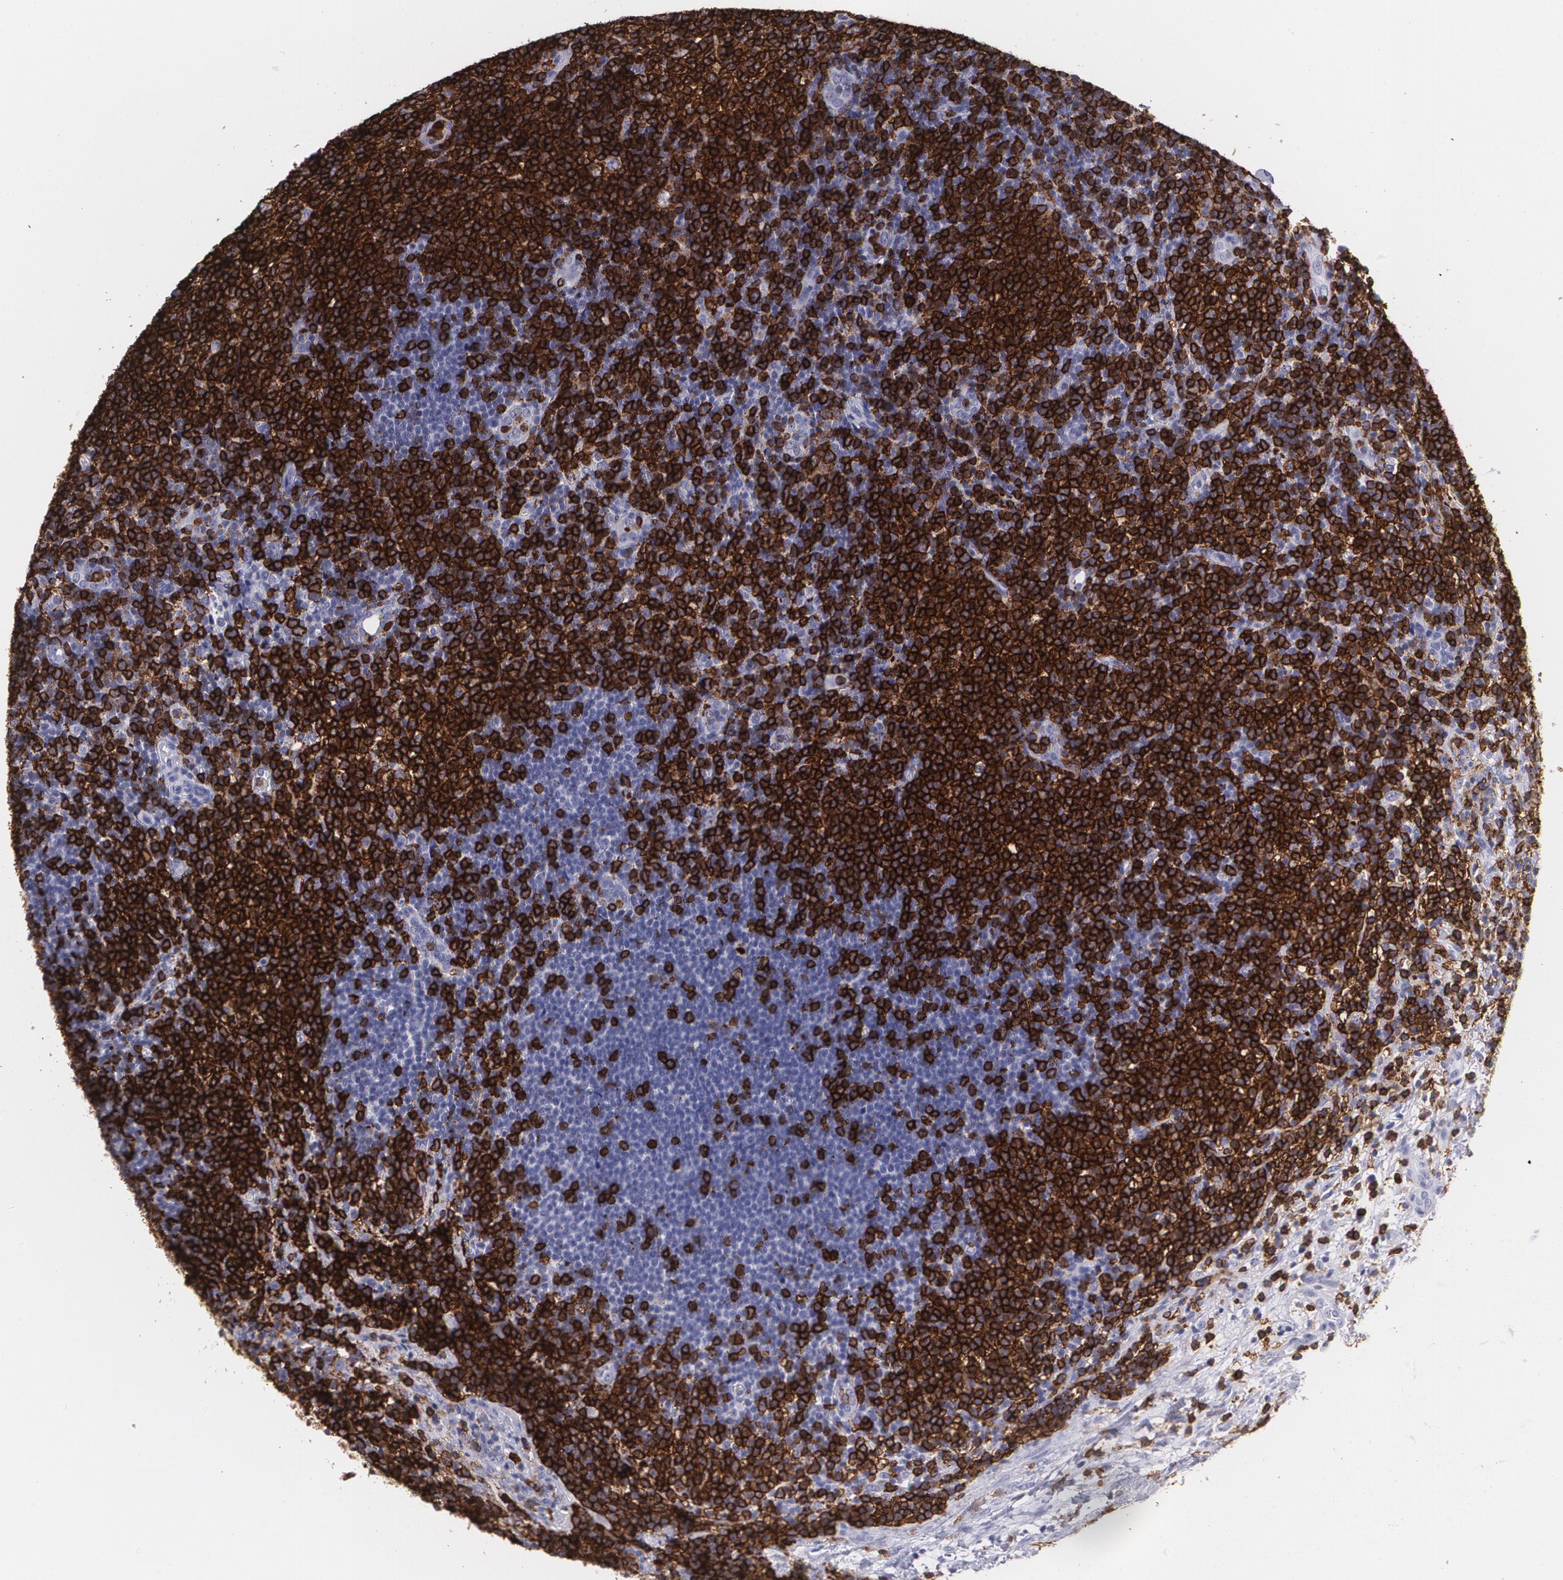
{"staining": {"intensity": "negative", "quantity": "none", "location": "none"}, "tissue": "lymphoma", "cell_type": "Tumor cells", "image_type": "cancer", "snomed": [{"axis": "morphology", "description": "Malignant lymphoma, non-Hodgkin's type, Low grade"}, {"axis": "topography", "description": "Lymph node"}], "caption": "Immunohistochemistry of low-grade malignant lymphoma, non-Hodgkin's type exhibits no positivity in tumor cells.", "gene": "PTPRC", "patient": {"sex": "female", "age": 76}}